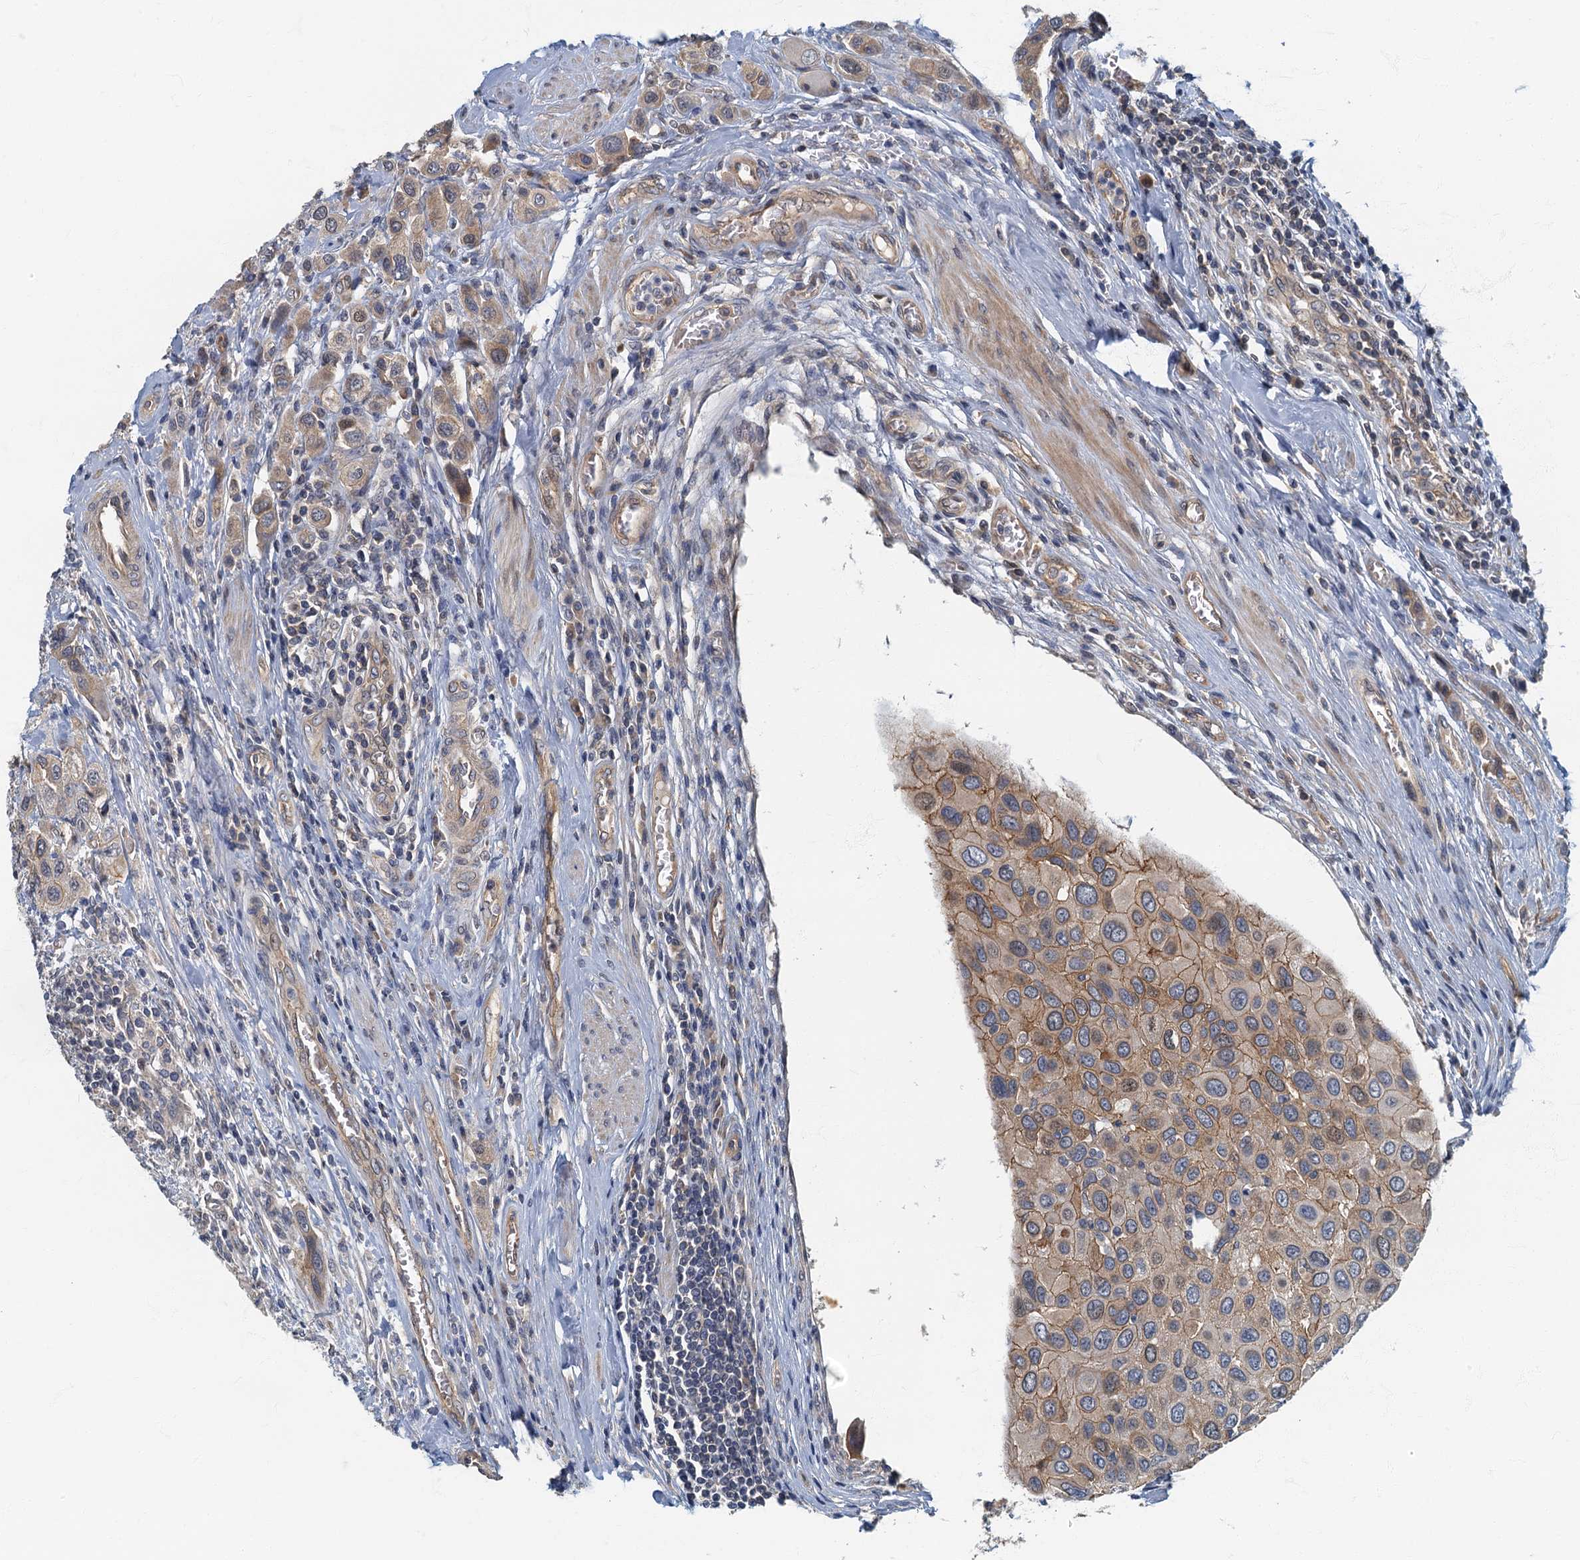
{"staining": {"intensity": "moderate", "quantity": "25%-75%", "location": "cytoplasmic/membranous"}, "tissue": "urothelial cancer", "cell_type": "Tumor cells", "image_type": "cancer", "snomed": [{"axis": "morphology", "description": "Urothelial carcinoma, High grade"}, {"axis": "topography", "description": "Urinary bladder"}], "caption": "Human urothelial carcinoma (high-grade) stained with a brown dye demonstrates moderate cytoplasmic/membranous positive staining in about 25%-75% of tumor cells.", "gene": "CKAP2L", "patient": {"sex": "male", "age": 50}}